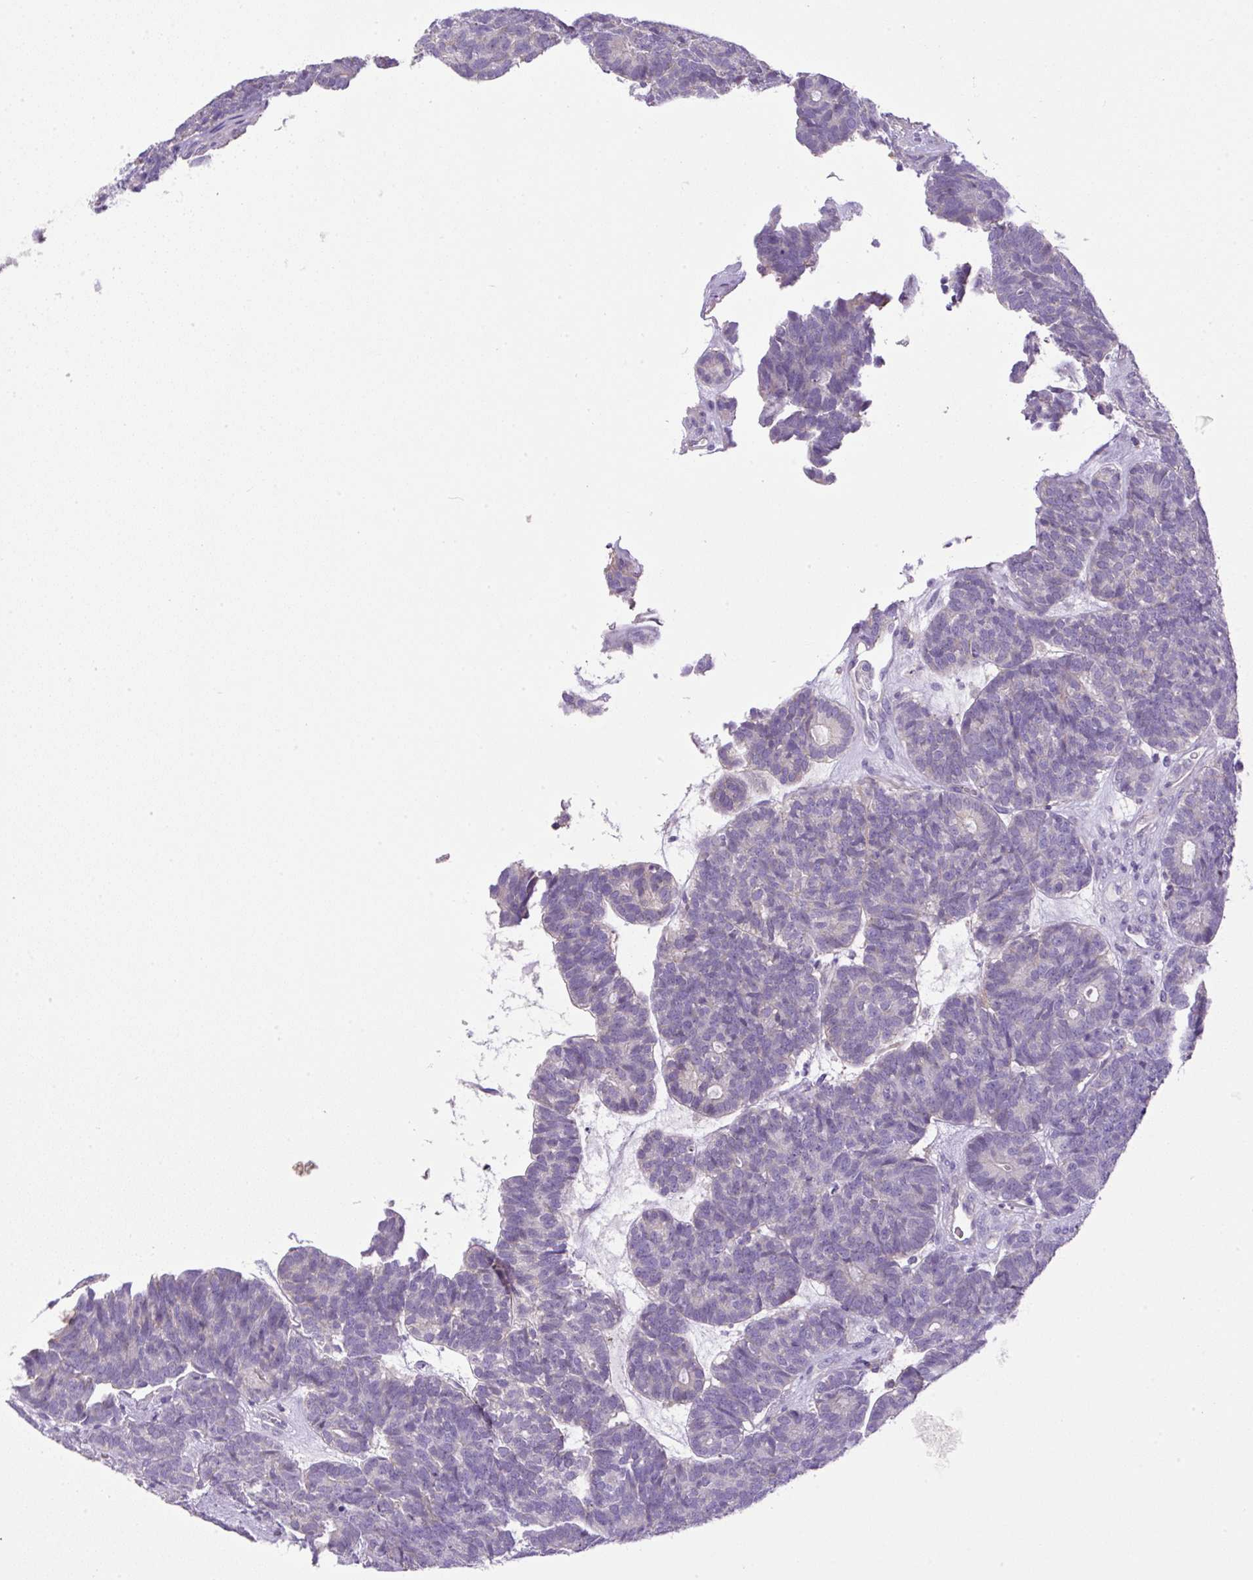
{"staining": {"intensity": "negative", "quantity": "none", "location": "none"}, "tissue": "head and neck cancer", "cell_type": "Tumor cells", "image_type": "cancer", "snomed": [{"axis": "morphology", "description": "Adenocarcinoma, NOS"}, {"axis": "topography", "description": "Head-Neck"}], "caption": "This is a image of IHC staining of adenocarcinoma (head and neck), which shows no staining in tumor cells.", "gene": "NPTN", "patient": {"sex": "female", "age": 81}}